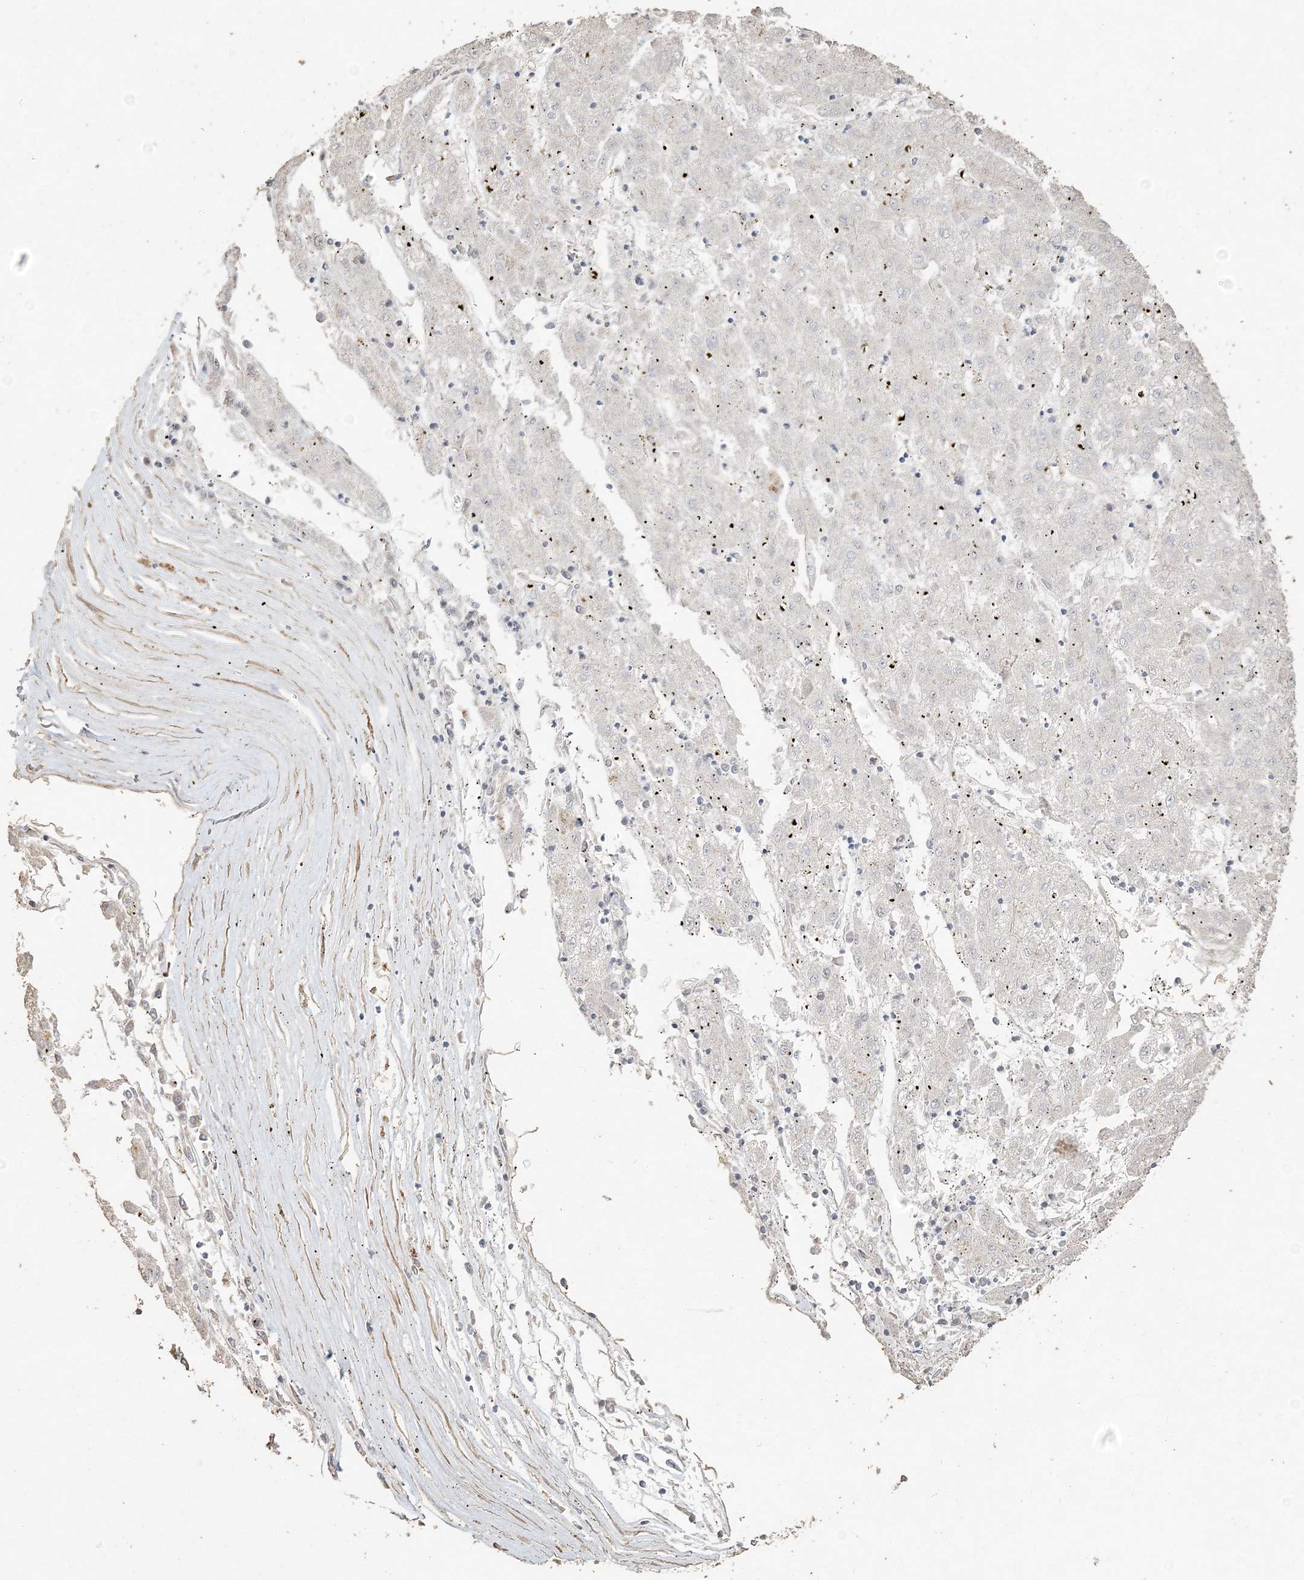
{"staining": {"intensity": "negative", "quantity": "none", "location": "none"}, "tissue": "liver cancer", "cell_type": "Tumor cells", "image_type": "cancer", "snomed": [{"axis": "morphology", "description": "Carcinoma, Hepatocellular, NOS"}, {"axis": "topography", "description": "Liver"}], "caption": "Photomicrograph shows no significant protein staining in tumor cells of liver cancer (hepatocellular carcinoma). (DAB immunohistochemistry (IHC), high magnification).", "gene": "RNF145", "patient": {"sex": "male", "age": 72}}